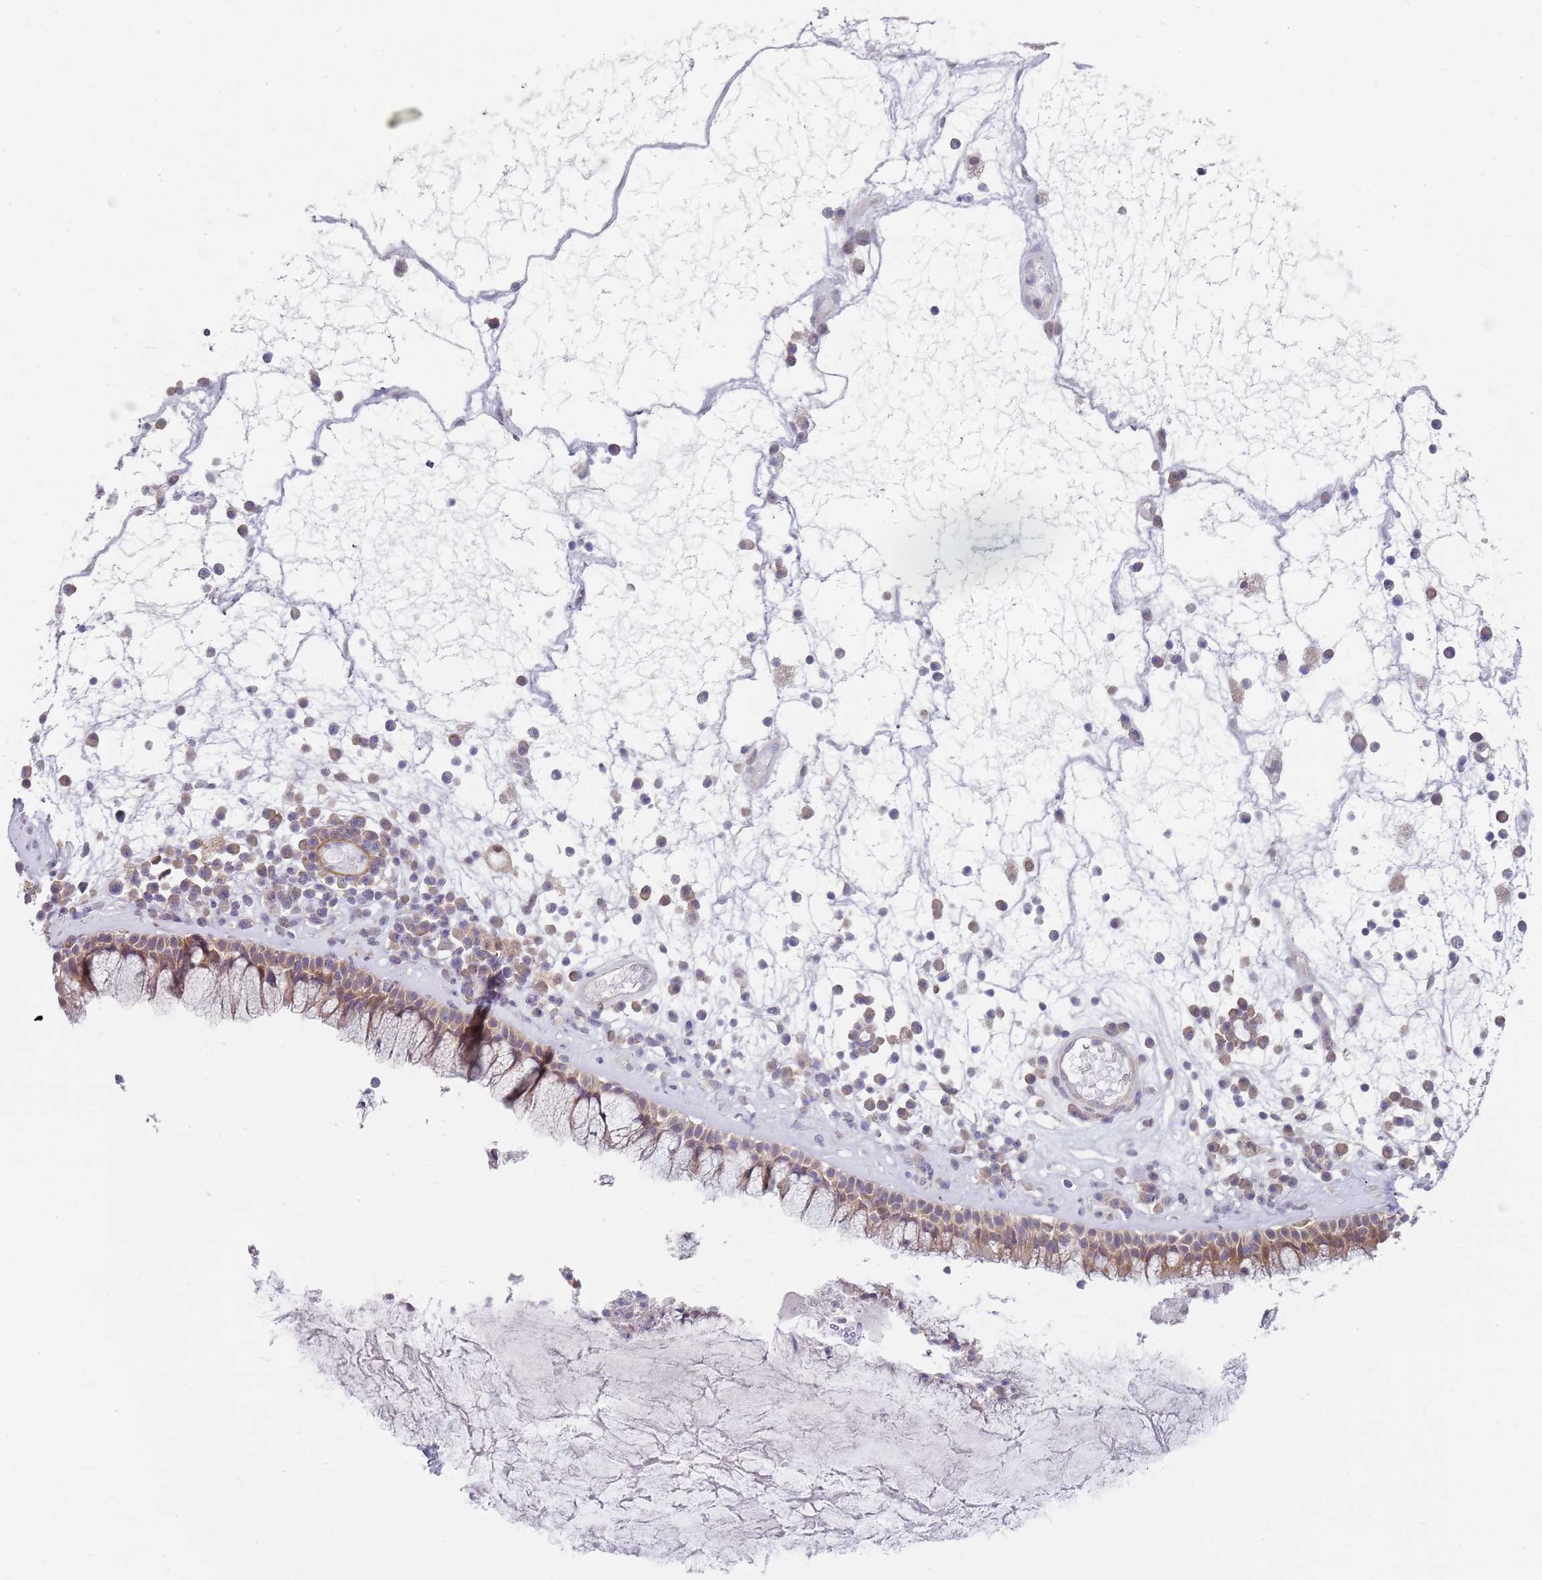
{"staining": {"intensity": "moderate", "quantity": ">75%", "location": "cytoplasmic/membranous"}, "tissue": "nasopharynx", "cell_type": "Respiratory epithelial cells", "image_type": "normal", "snomed": [{"axis": "morphology", "description": "Normal tissue, NOS"}, {"axis": "morphology", "description": "Inflammation, NOS"}, {"axis": "topography", "description": "Nasopharynx"}], "caption": "Nasopharynx was stained to show a protein in brown. There is medium levels of moderate cytoplasmic/membranous staining in approximately >75% of respiratory epithelial cells.", "gene": "SLC26A6", "patient": {"sex": "male", "age": 70}}